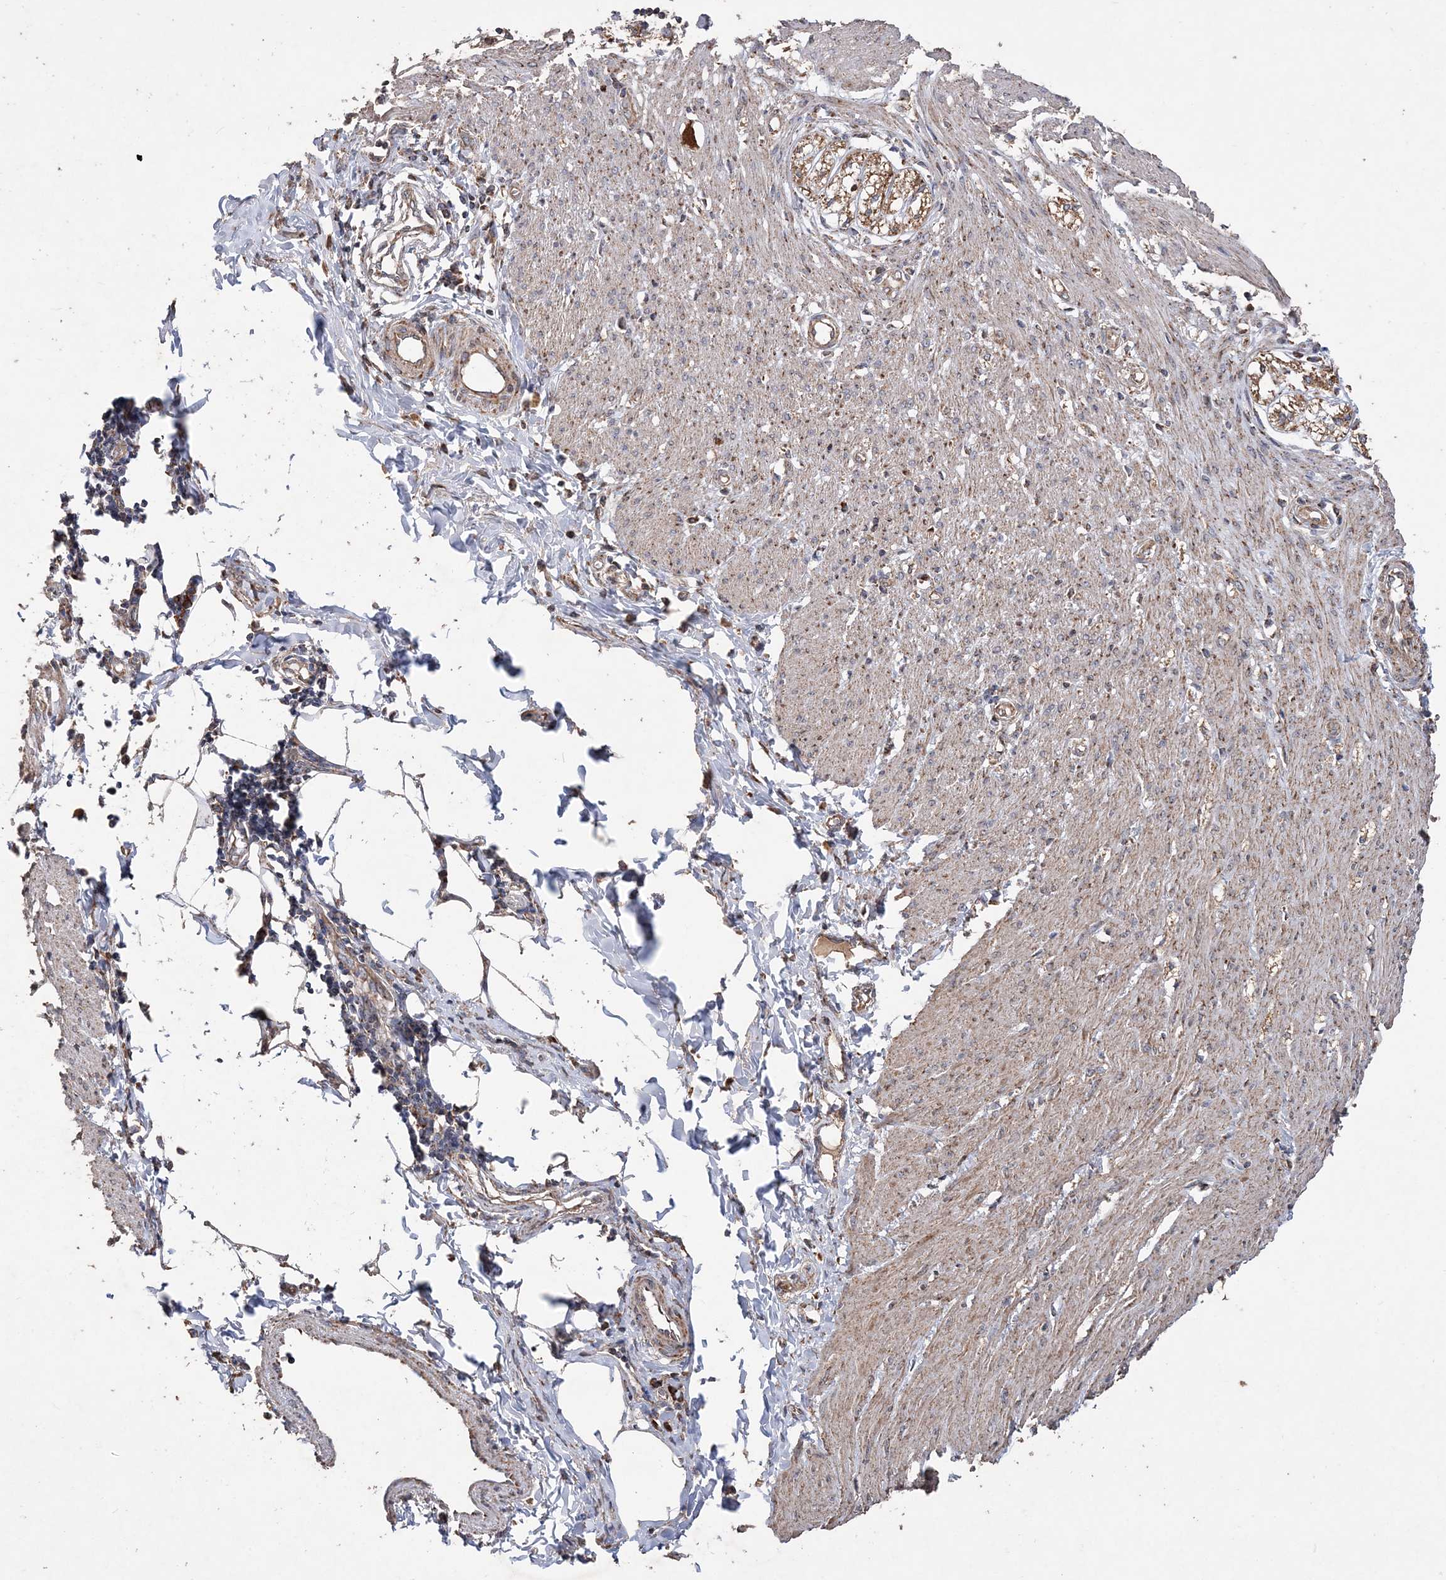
{"staining": {"intensity": "weak", "quantity": "25%-75%", "location": "cytoplasmic/membranous"}, "tissue": "smooth muscle", "cell_type": "Smooth muscle cells", "image_type": "normal", "snomed": [{"axis": "morphology", "description": "Normal tissue, NOS"}, {"axis": "morphology", "description": "Adenocarcinoma, NOS"}, {"axis": "topography", "description": "Colon"}, {"axis": "topography", "description": "Peripheral nerve tissue"}], "caption": "Immunohistochemical staining of normal smooth muscle demonstrates weak cytoplasmic/membranous protein positivity in approximately 25%-75% of smooth muscle cells. (IHC, brightfield microscopy, high magnification).", "gene": "POC5", "patient": {"sex": "male", "age": 14}}